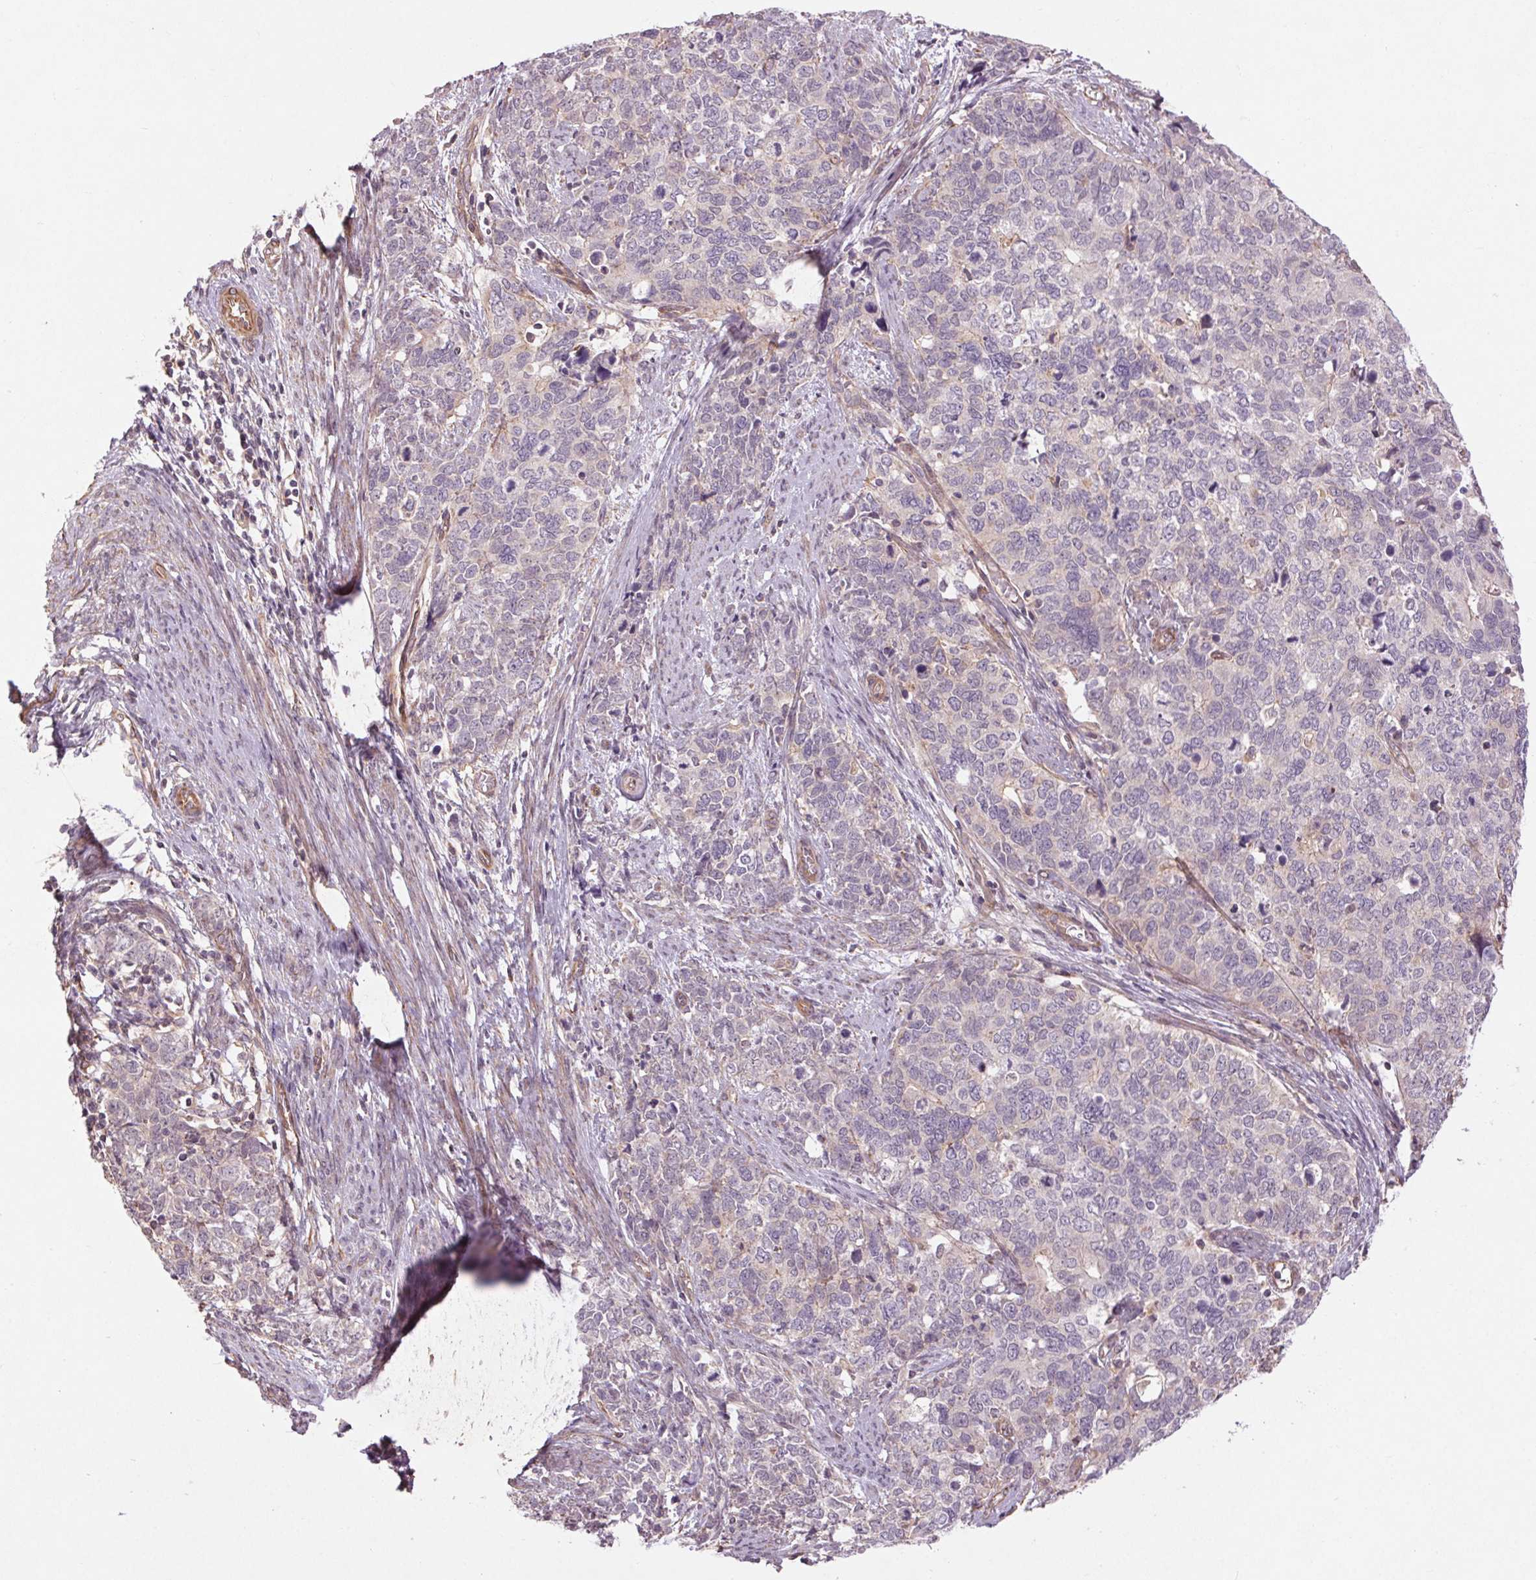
{"staining": {"intensity": "negative", "quantity": "none", "location": "none"}, "tissue": "cervical cancer", "cell_type": "Tumor cells", "image_type": "cancer", "snomed": [{"axis": "morphology", "description": "Squamous cell carcinoma, NOS"}, {"axis": "topography", "description": "Cervix"}], "caption": "The histopathology image reveals no significant positivity in tumor cells of cervical squamous cell carcinoma.", "gene": "CCSER1", "patient": {"sex": "female", "age": 63}}